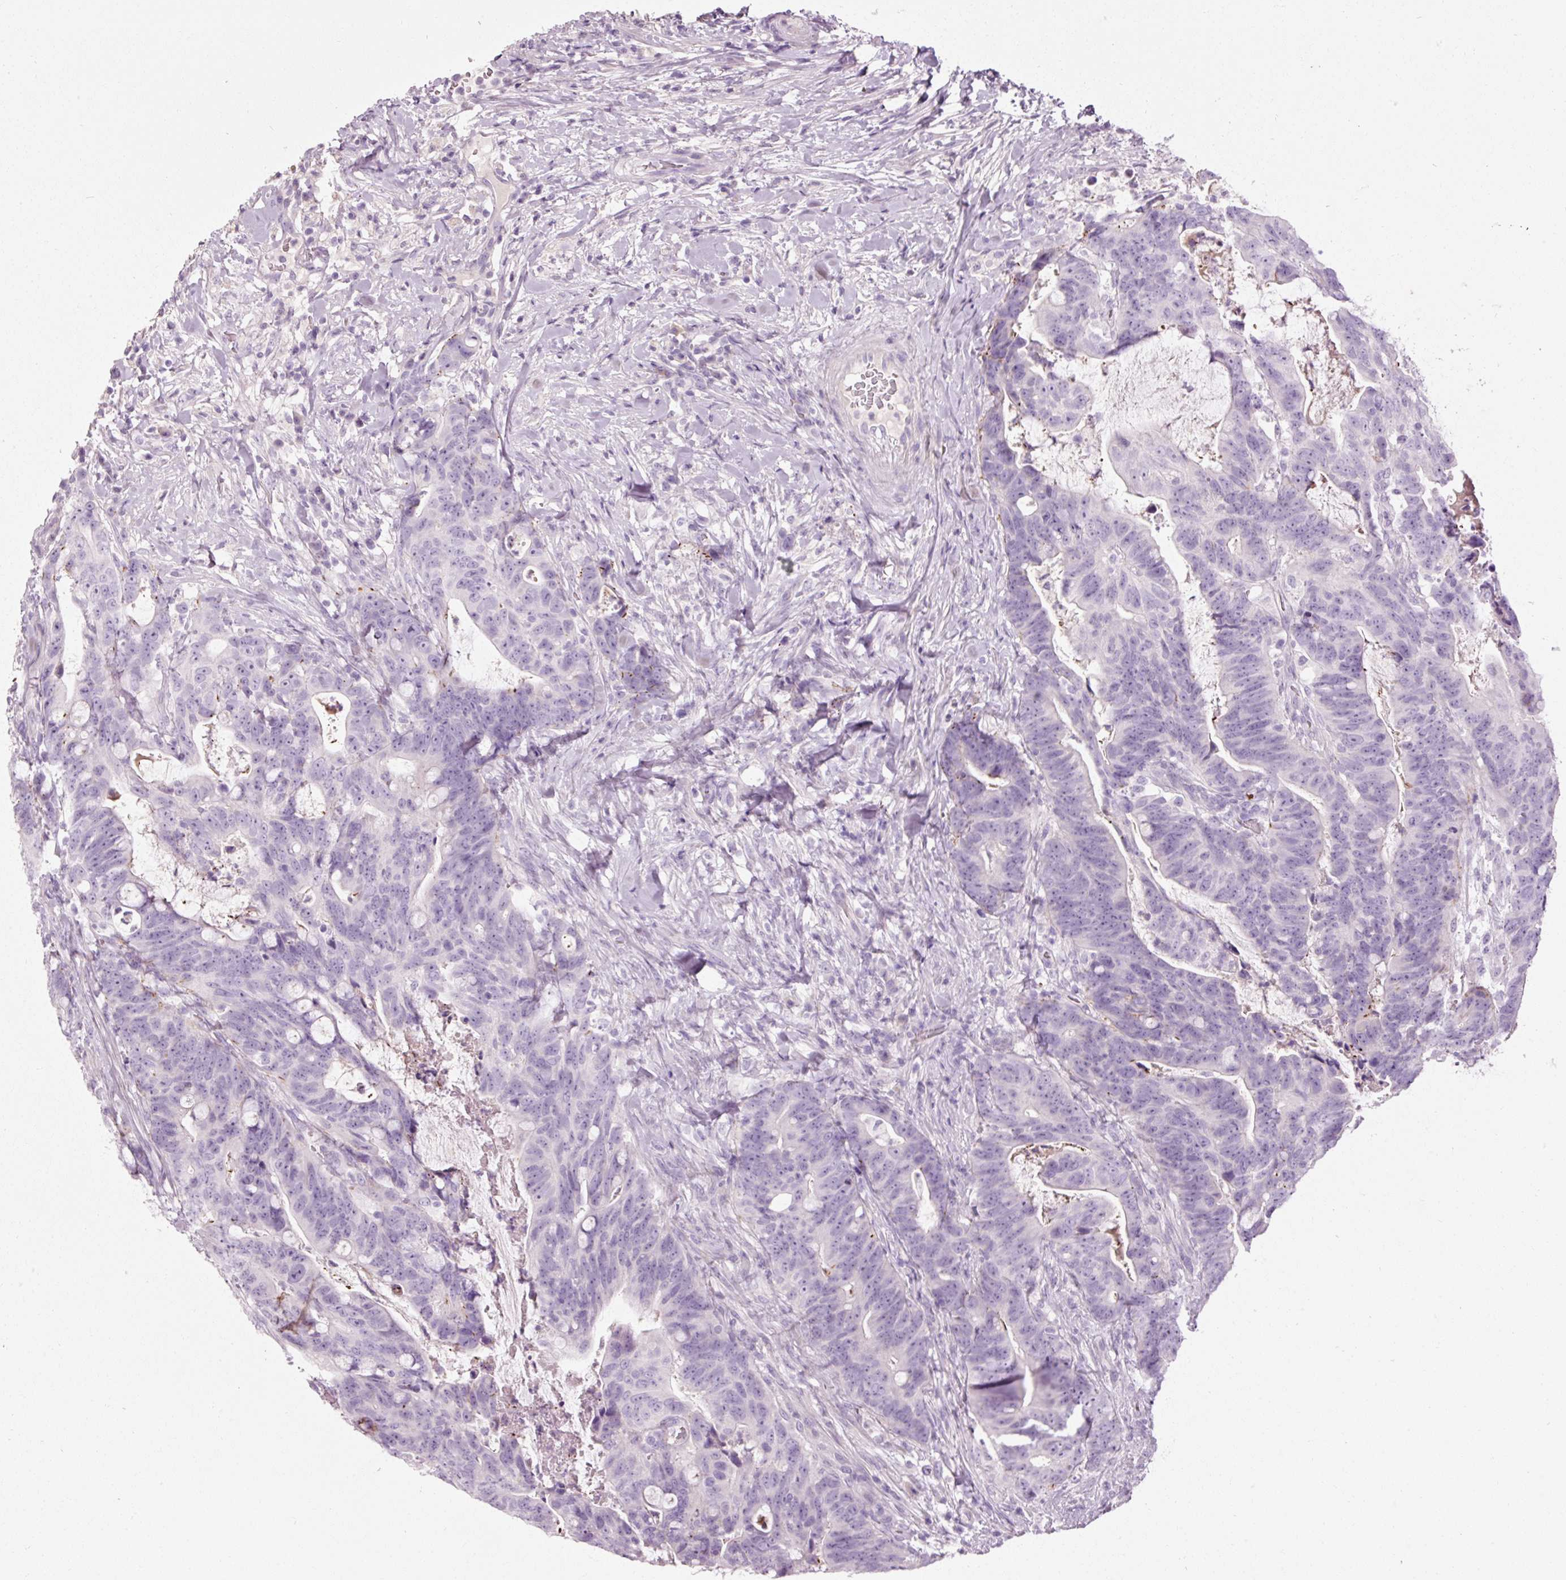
{"staining": {"intensity": "negative", "quantity": "none", "location": "none"}, "tissue": "colorectal cancer", "cell_type": "Tumor cells", "image_type": "cancer", "snomed": [{"axis": "morphology", "description": "Adenocarcinoma, NOS"}, {"axis": "topography", "description": "Colon"}], "caption": "Protein analysis of colorectal adenocarcinoma reveals no significant expression in tumor cells.", "gene": "MUC5AC", "patient": {"sex": "female", "age": 82}}